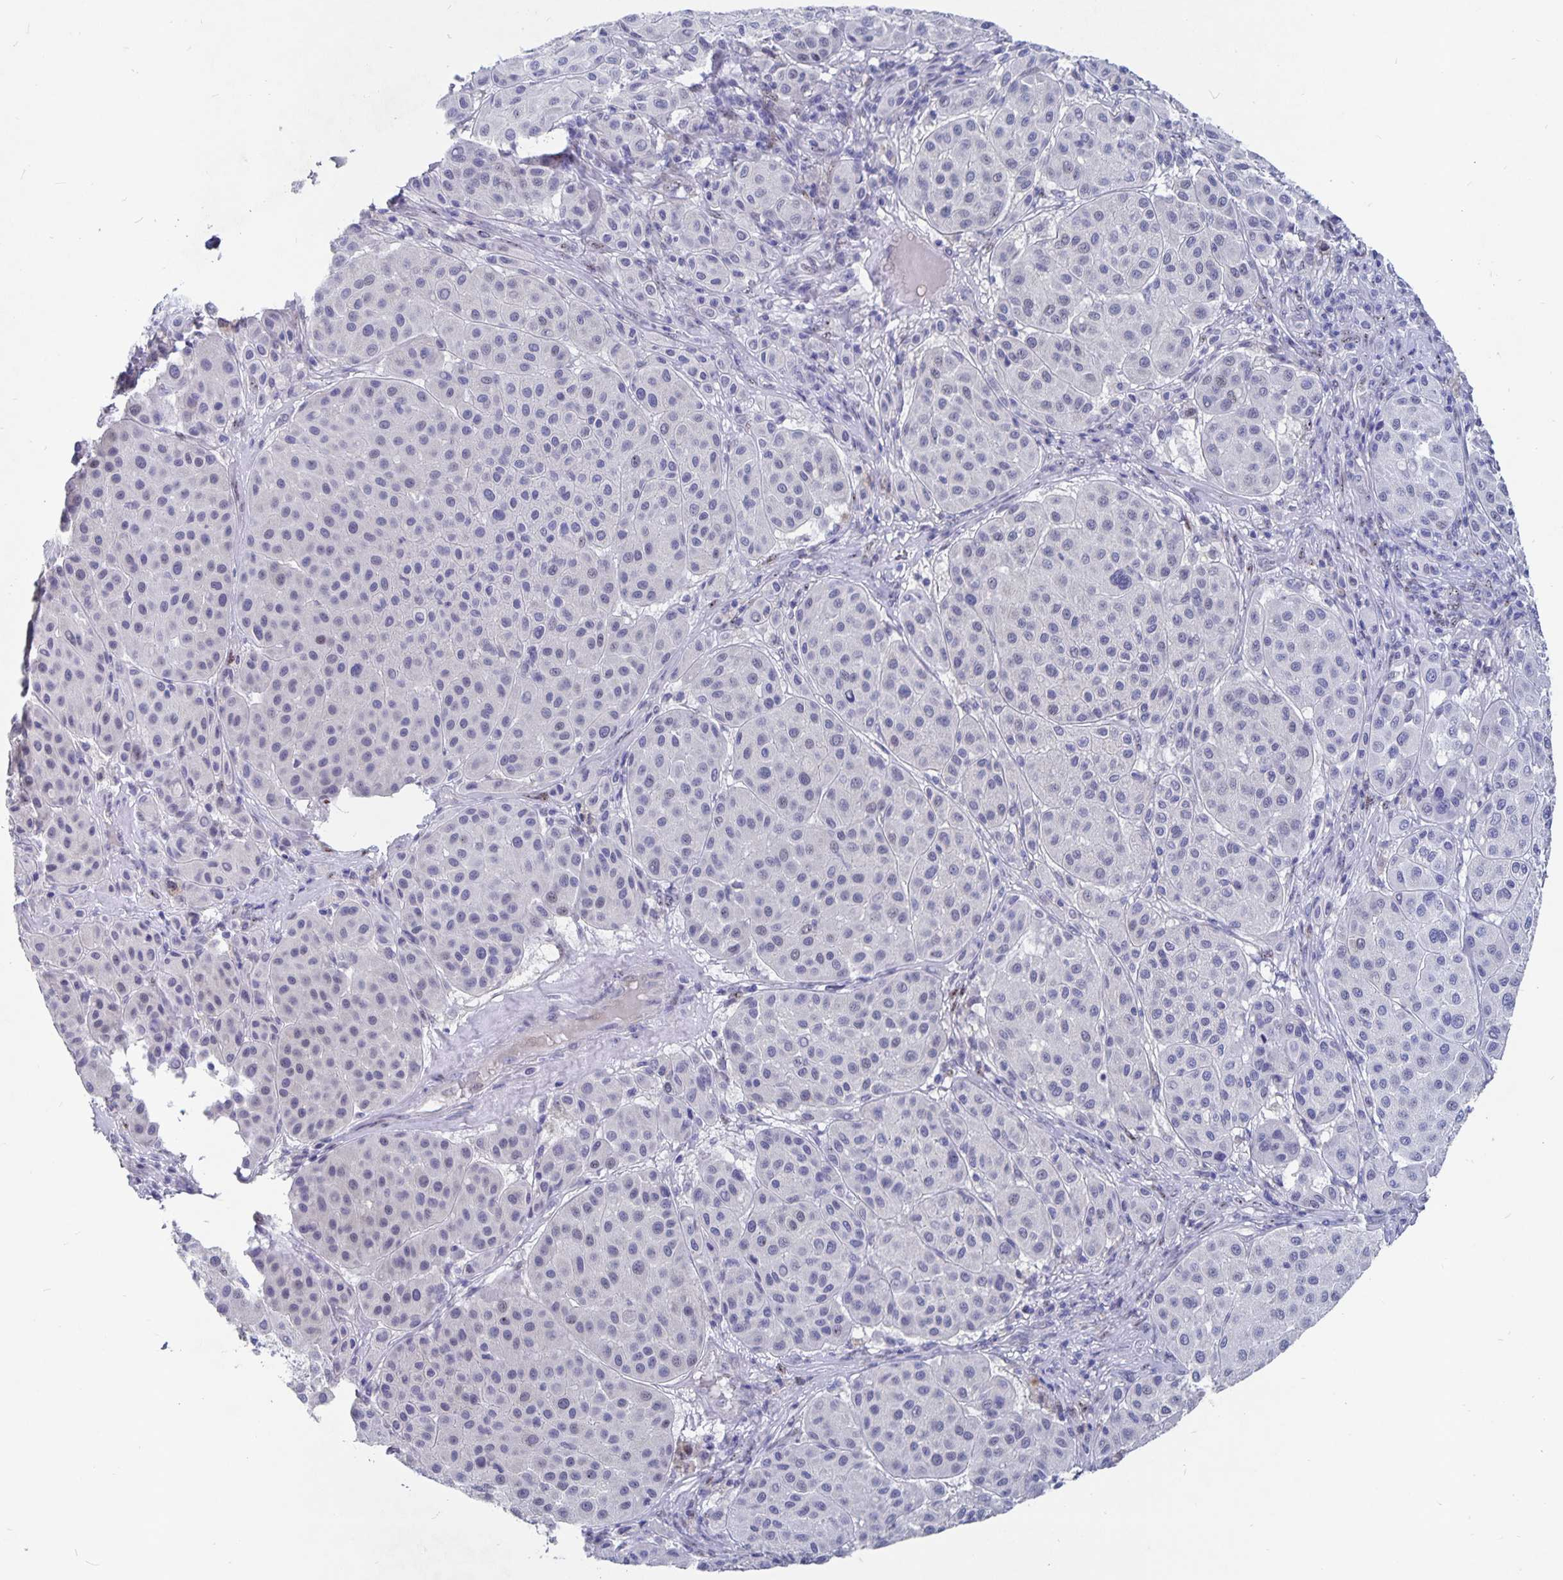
{"staining": {"intensity": "negative", "quantity": "none", "location": "none"}, "tissue": "melanoma", "cell_type": "Tumor cells", "image_type": "cancer", "snomed": [{"axis": "morphology", "description": "Malignant melanoma, Metastatic site"}, {"axis": "topography", "description": "Smooth muscle"}], "caption": "DAB (3,3'-diaminobenzidine) immunohistochemical staining of malignant melanoma (metastatic site) shows no significant staining in tumor cells.", "gene": "SMOC1", "patient": {"sex": "male", "age": 41}}